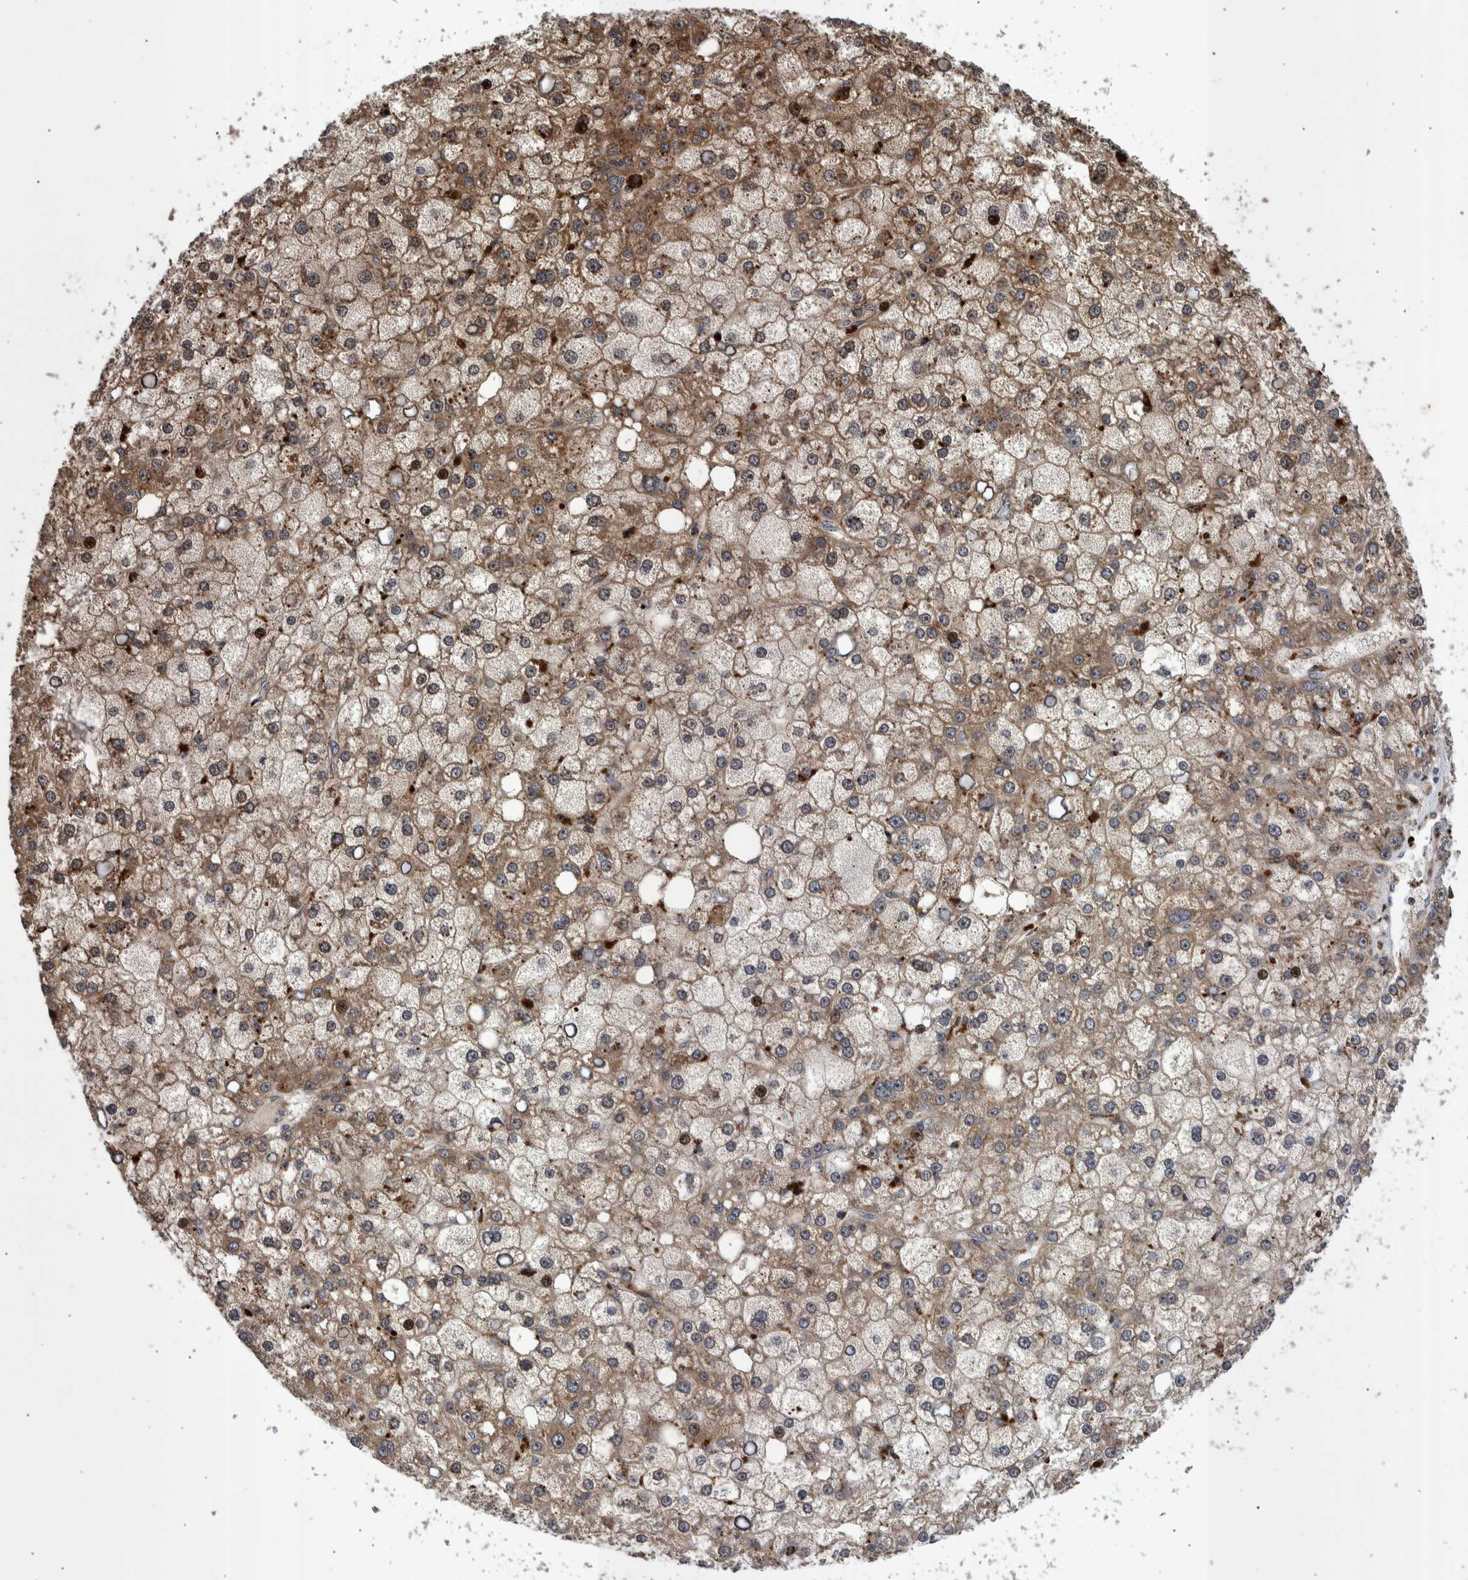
{"staining": {"intensity": "weak", "quantity": ">75%", "location": "cytoplasmic/membranous,nuclear"}, "tissue": "liver cancer", "cell_type": "Tumor cells", "image_type": "cancer", "snomed": [{"axis": "morphology", "description": "Carcinoma, Hepatocellular, NOS"}, {"axis": "topography", "description": "Liver"}], "caption": "Weak cytoplasmic/membranous and nuclear protein positivity is seen in approximately >75% of tumor cells in hepatocellular carcinoma (liver).", "gene": "SHISA6", "patient": {"sex": "male", "age": 67}}